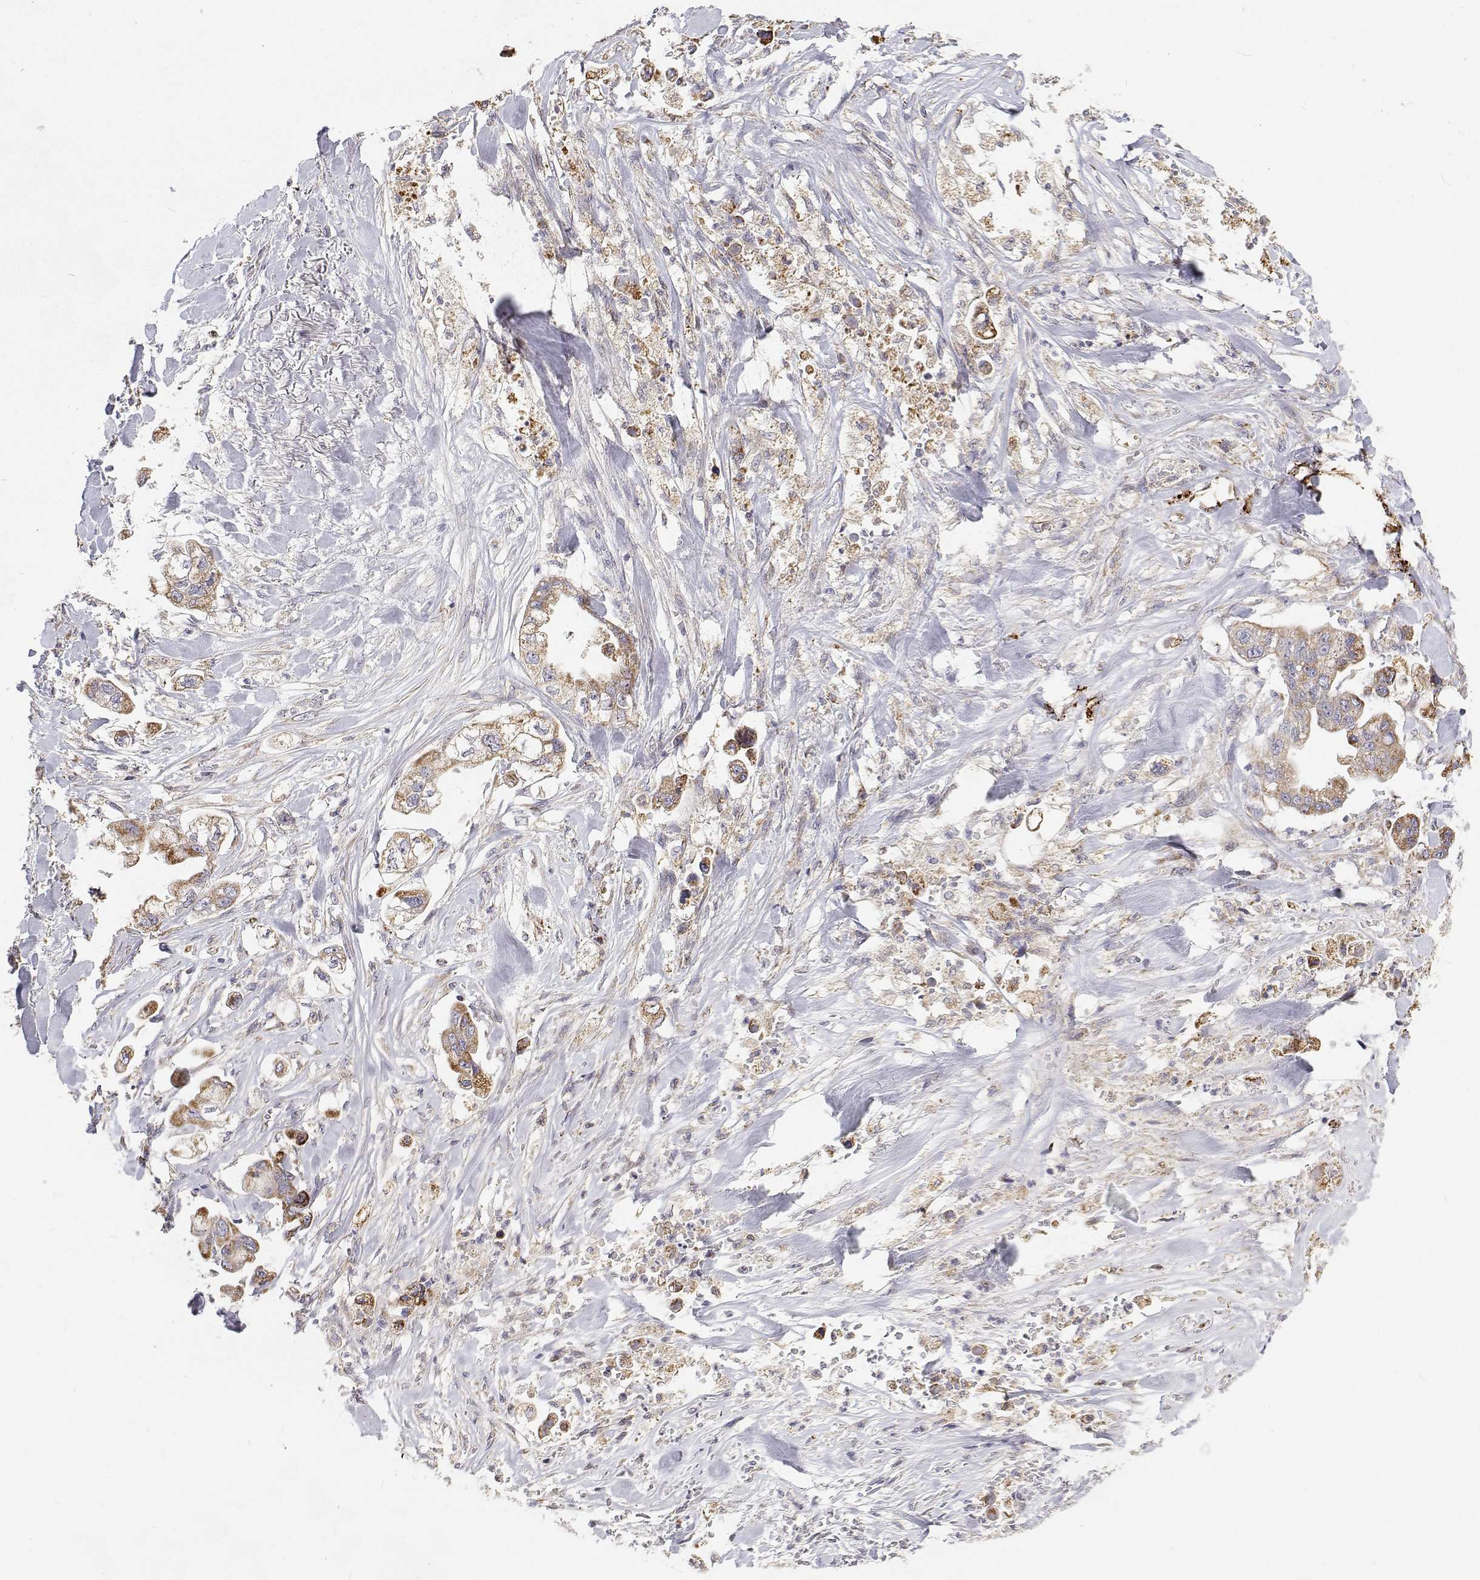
{"staining": {"intensity": "moderate", "quantity": "25%-75%", "location": "cytoplasmic/membranous"}, "tissue": "stomach cancer", "cell_type": "Tumor cells", "image_type": "cancer", "snomed": [{"axis": "morphology", "description": "Adenocarcinoma, NOS"}, {"axis": "topography", "description": "Stomach"}], "caption": "Tumor cells reveal medium levels of moderate cytoplasmic/membranous expression in approximately 25%-75% of cells in stomach cancer.", "gene": "SPICE1", "patient": {"sex": "male", "age": 62}}